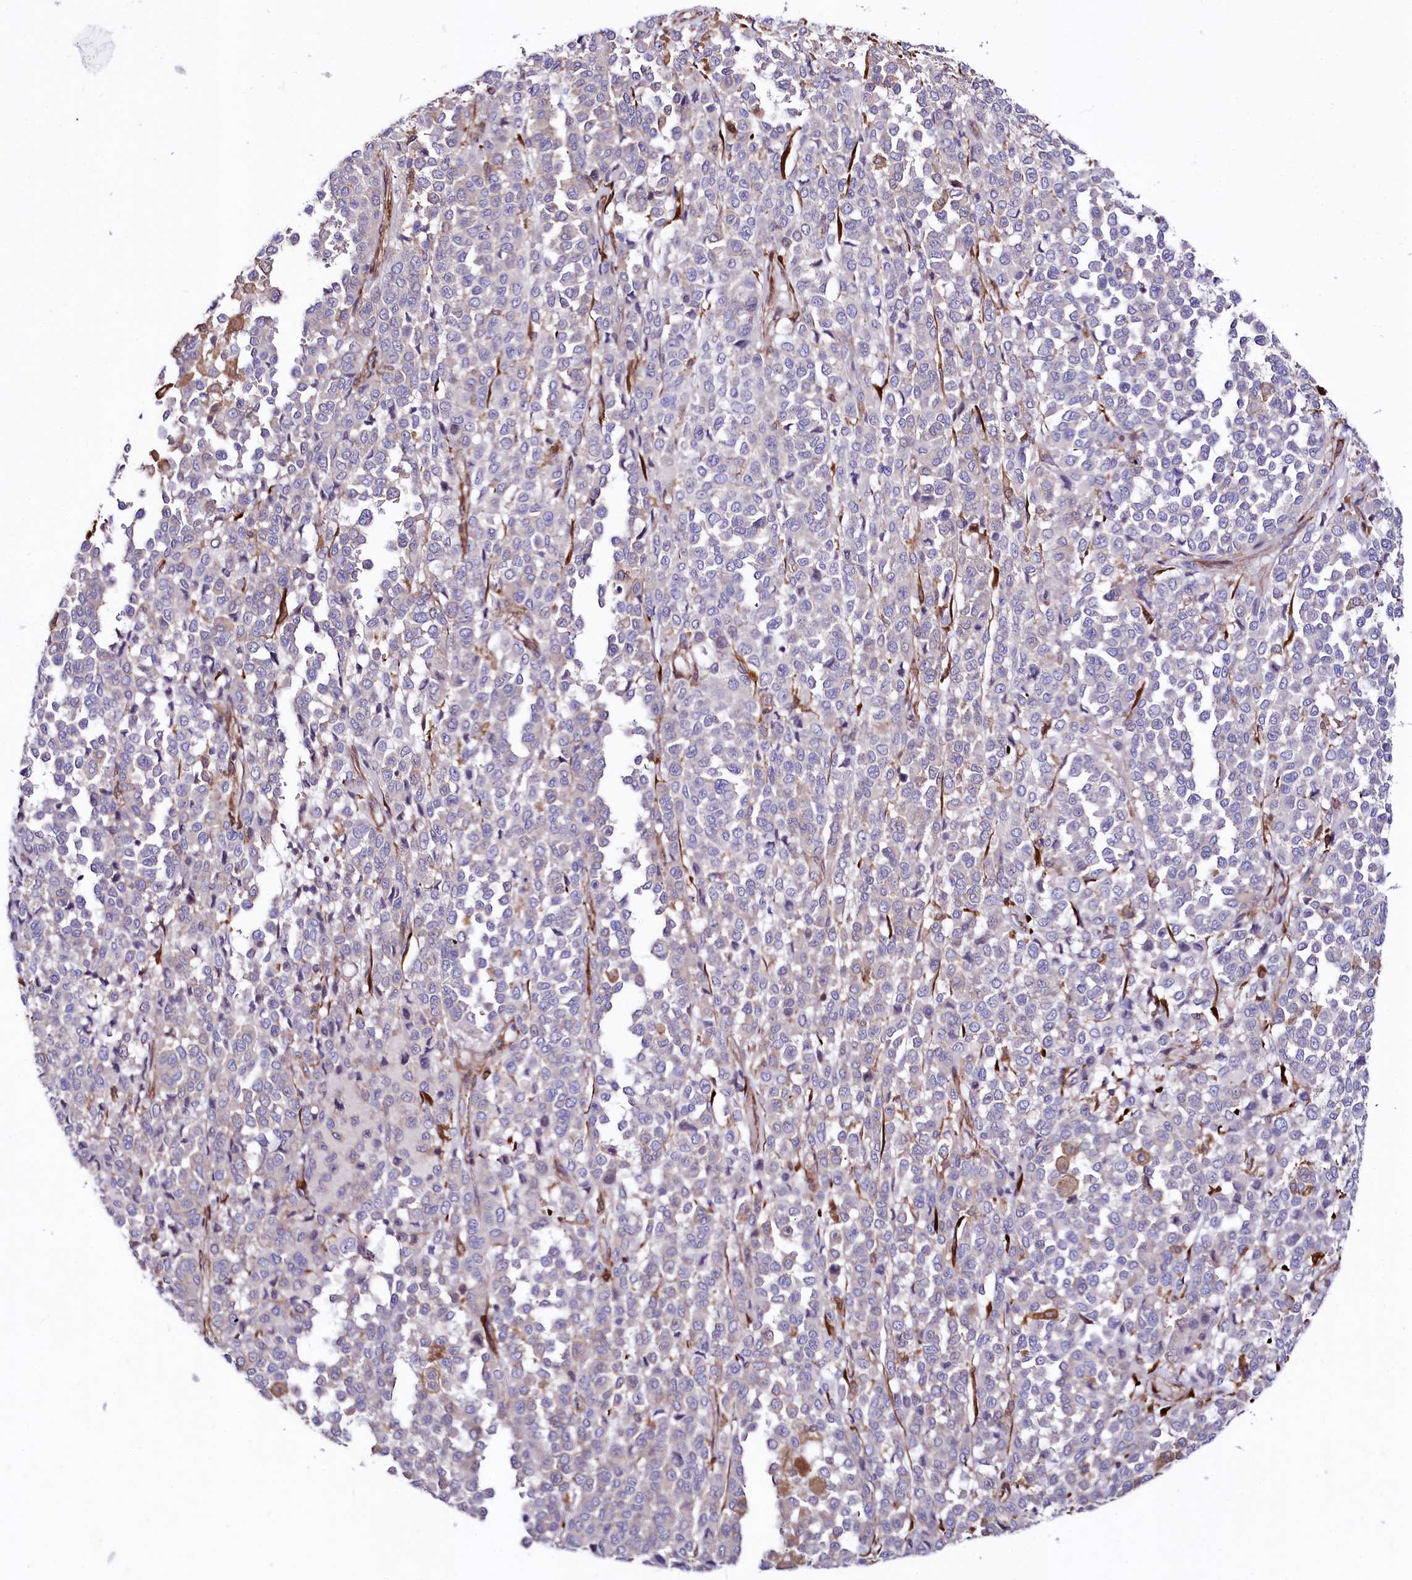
{"staining": {"intensity": "negative", "quantity": "none", "location": "none"}, "tissue": "melanoma", "cell_type": "Tumor cells", "image_type": "cancer", "snomed": [{"axis": "morphology", "description": "Malignant melanoma, Metastatic site"}, {"axis": "topography", "description": "Pancreas"}], "caption": "IHC micrograph of neoplastic tissue: human malignant melanoma (metastatic site) stained with DAB (3,3'-diaminobenzidine) reveals no significant protein positivity in tumor cells. The staining was performed using DAB (3,3'-diaminobenzidine) to visualize the protein expression in brown, while the nuclei were stained in blue with hematoxylin (Magnification: 20x).", "gene": "FCHSD2", "patient": {"sex": "female", "age": 30}}